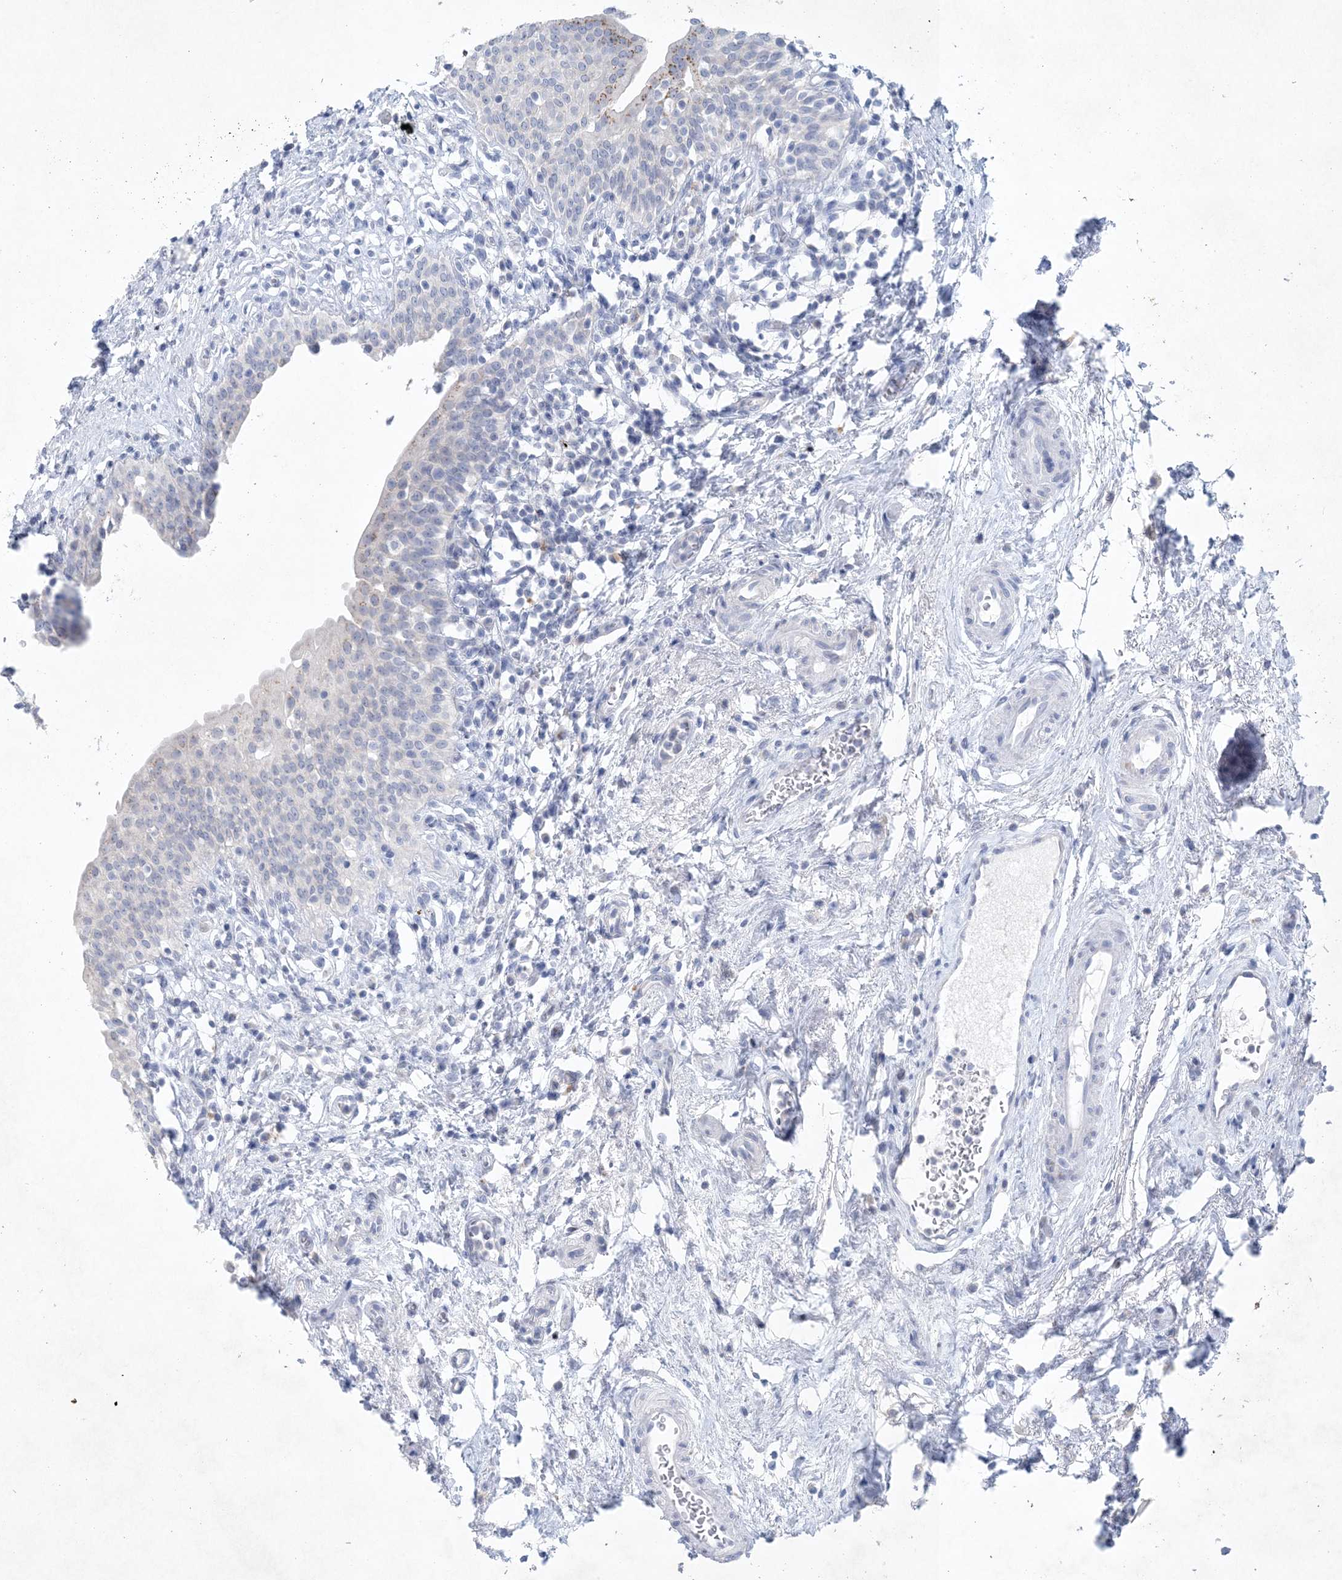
{"staining": {"intensity": "negative", "quantity": "none", "location": "none"}, "tissue": "urinary bladder", "cell_type": "Urothelial cells", "image_type": "normal", "snomed": [{"axis": "morphology", "description": "Normal tissue, NOS"}, {"axis": "topography", "description": "Urinary bladder"}], "caption": "Immunohistochemistry of benign human urinary bladder demonstrates no positivity in urothelial cells. The staining was performed using DAB (3,3'-diaminobenzidine) to visualize the protein expression in brown, while the nuclei were stained in blue with hematoxylin (Magnification: 20x).", "gene": "GABRG1", "patient": {"sex": "male", "age": 83}}